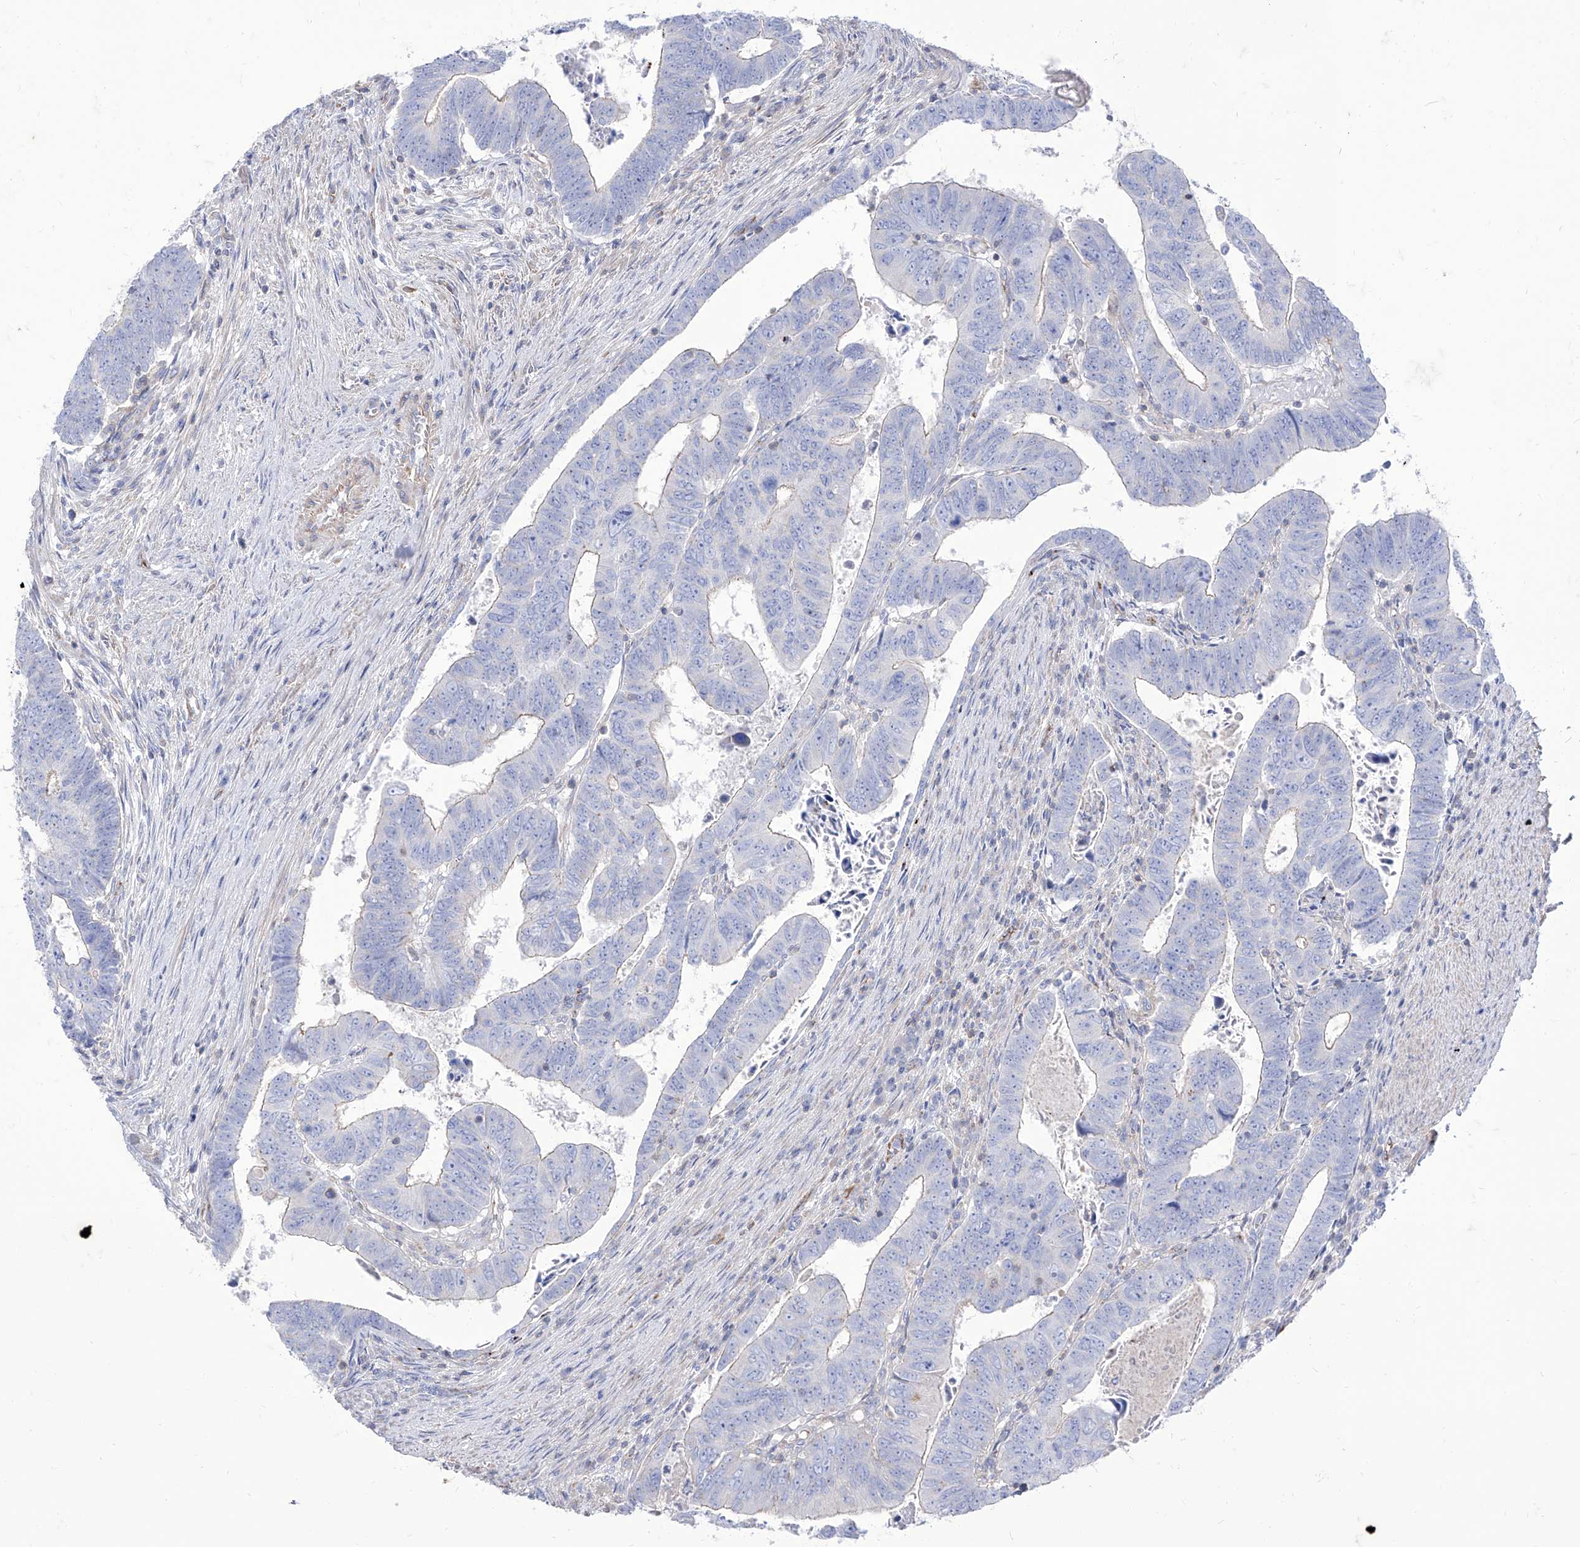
{"staining": {"intensity": "negative", "quantity": "none", "location": "none"}, "tissue": "colorectal cancer", "cell_type": "Tumor cells", "image_type": "cancer", "snomed": [{"axis": "morphology", "description": "Normal tissue, NOS"}, {"axis": "morphology", "description": "Adenocarcinoma, NOS"}, {"axis": "topography", "description": "Rectum"}], "caption": "Adenocarcinoma (colorectal) was stained to show a protein in brown. There is no significant positivity in tumor cells. The staining is performed using DAB brown chromogen with nuclei counter-stained in using hematoxylin.", "gene": "C1orf74", "patient": {"sex": "female", "age": 65}}